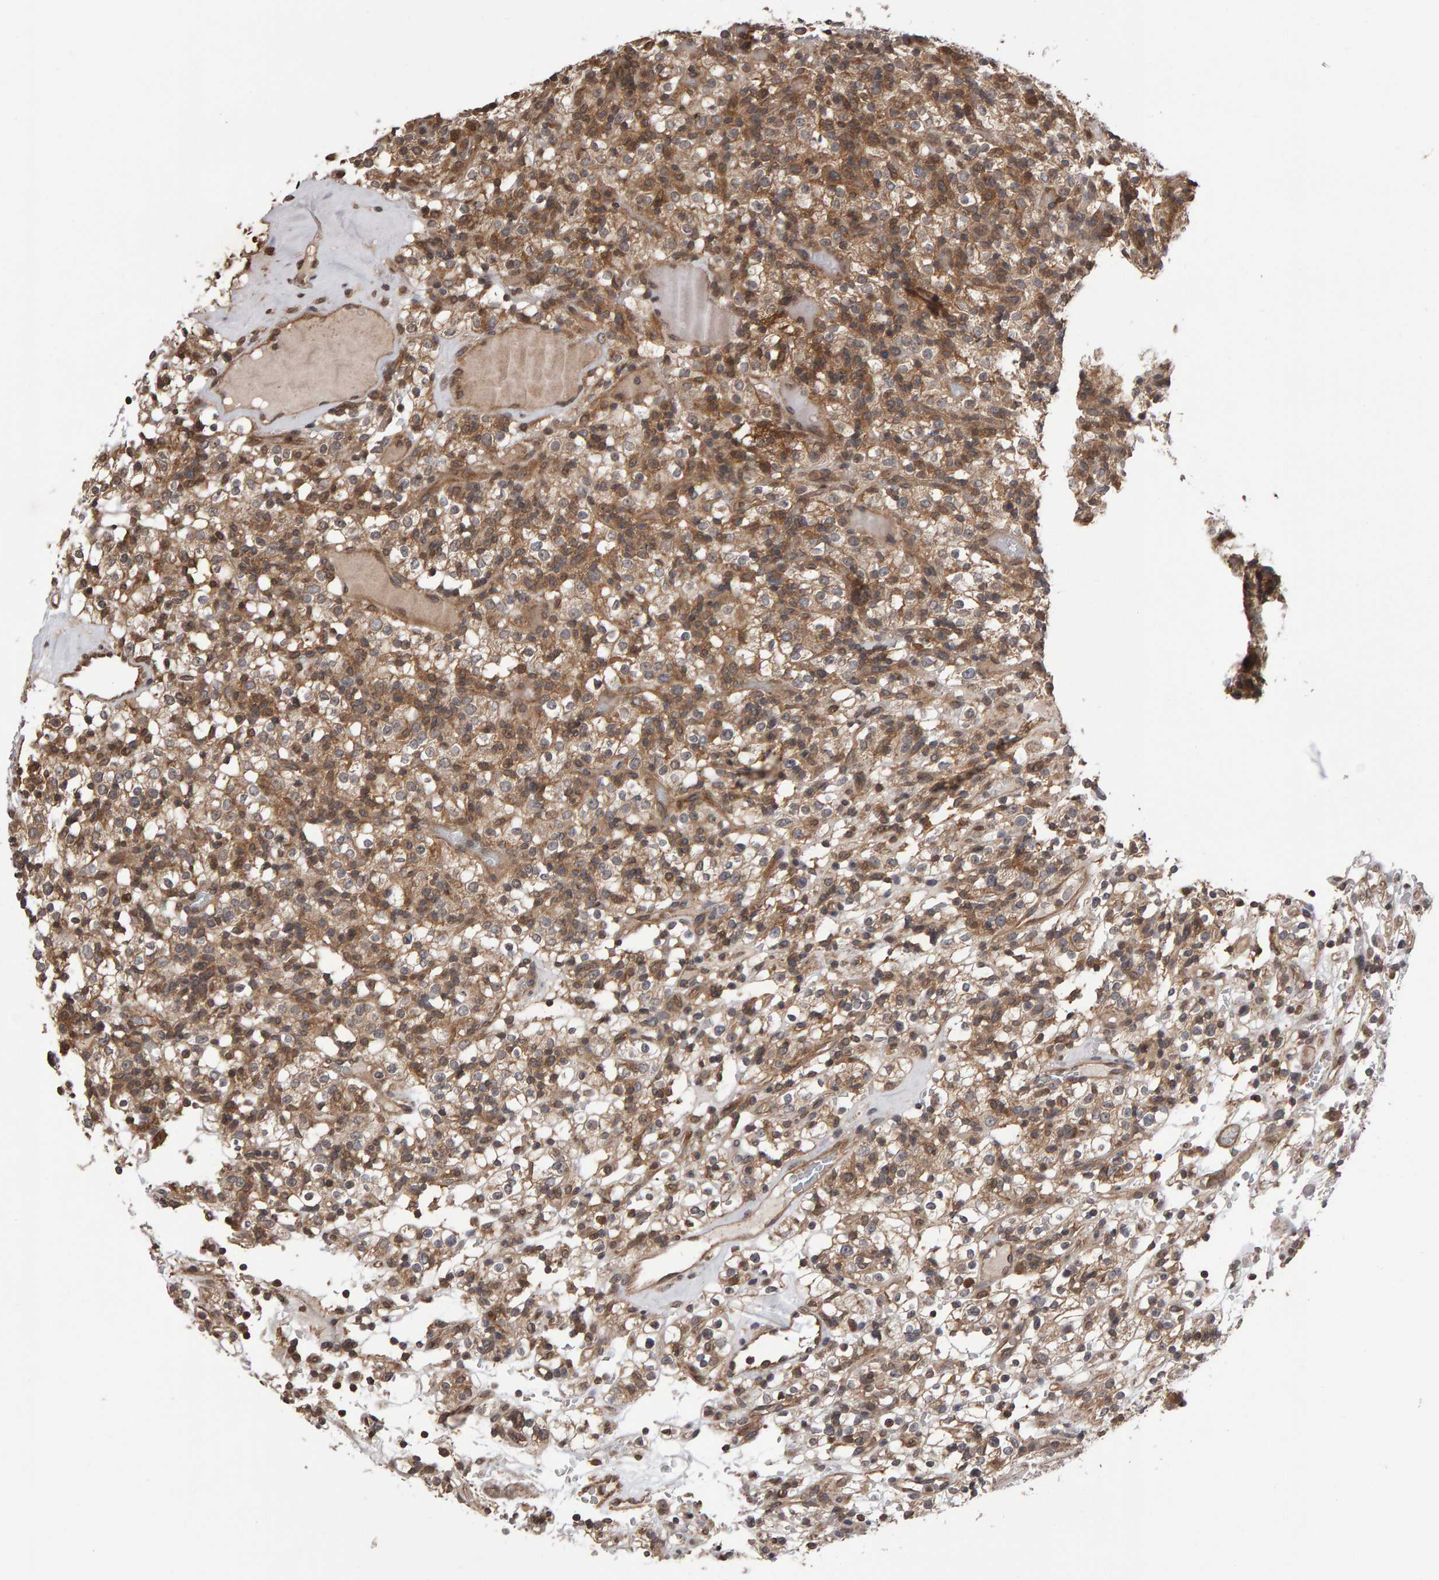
{"staining": {"intensity": "moderate", "quantity": ">75%", "location": "cytoplasmic/membranous"}, "tissue": "renal cancer", "cell_type": "Tumor cells", "image_type": "cancer", "snomed": [{"axis": "morphology", "description": "Normal tissue, NOS"}, {"axis": "morphology", "description": "Adenocarcinoma, NOS"}, {"axis": "topography", "description": "Kidney"}], "caption": "Protein expression analysis of renal adenocarcinoma displays moderate cytoplasmic/membranous positivity in approximately >75% of tumor cells.", "gene": "SCRIB", "patient": {"sex": "female", "age": 72}}